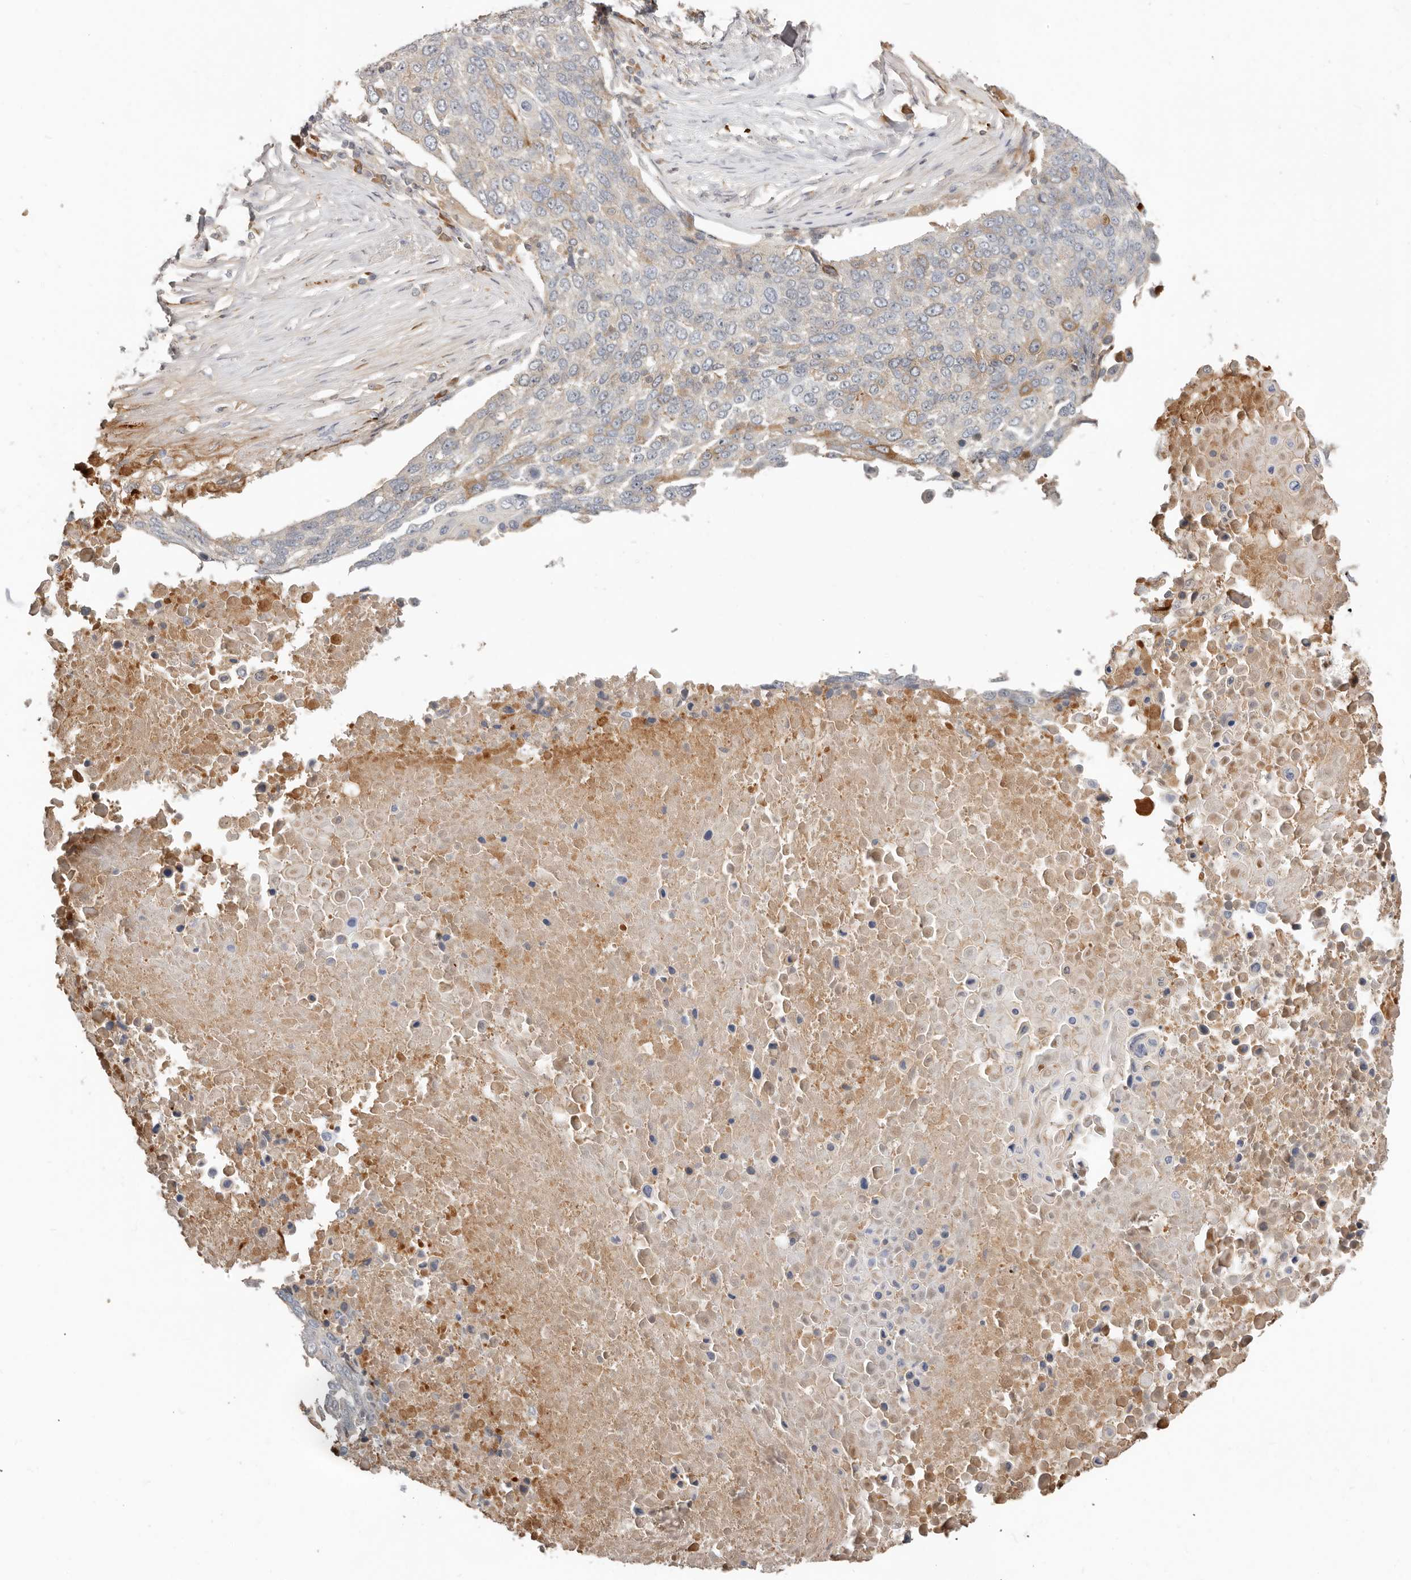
{"staining": {"intensity": "moderate", "quantity": "<25%", "location": "cytoplasmic/membranous"}, "tissue": "lung cancer", "cell_type": "Tumor cells", "image_type": "cancer", "snomed": [{"axis": "morphology", "description": "Squamous cell carcinoma, NOS"}, {"axis": "topography", "description": "Lung"}], "caption": "Immunohistochemical staining of squamous cell carcinoma (lung) demonstrates low levels of moderate cytoplasmic/membranous protein positivity in approximately <25% of tumor cells. (Brightfield microscopy of DAB IHC at high magnification).", "gene": "MTFR2", "patient": {"sex": "male", "age": 66}}